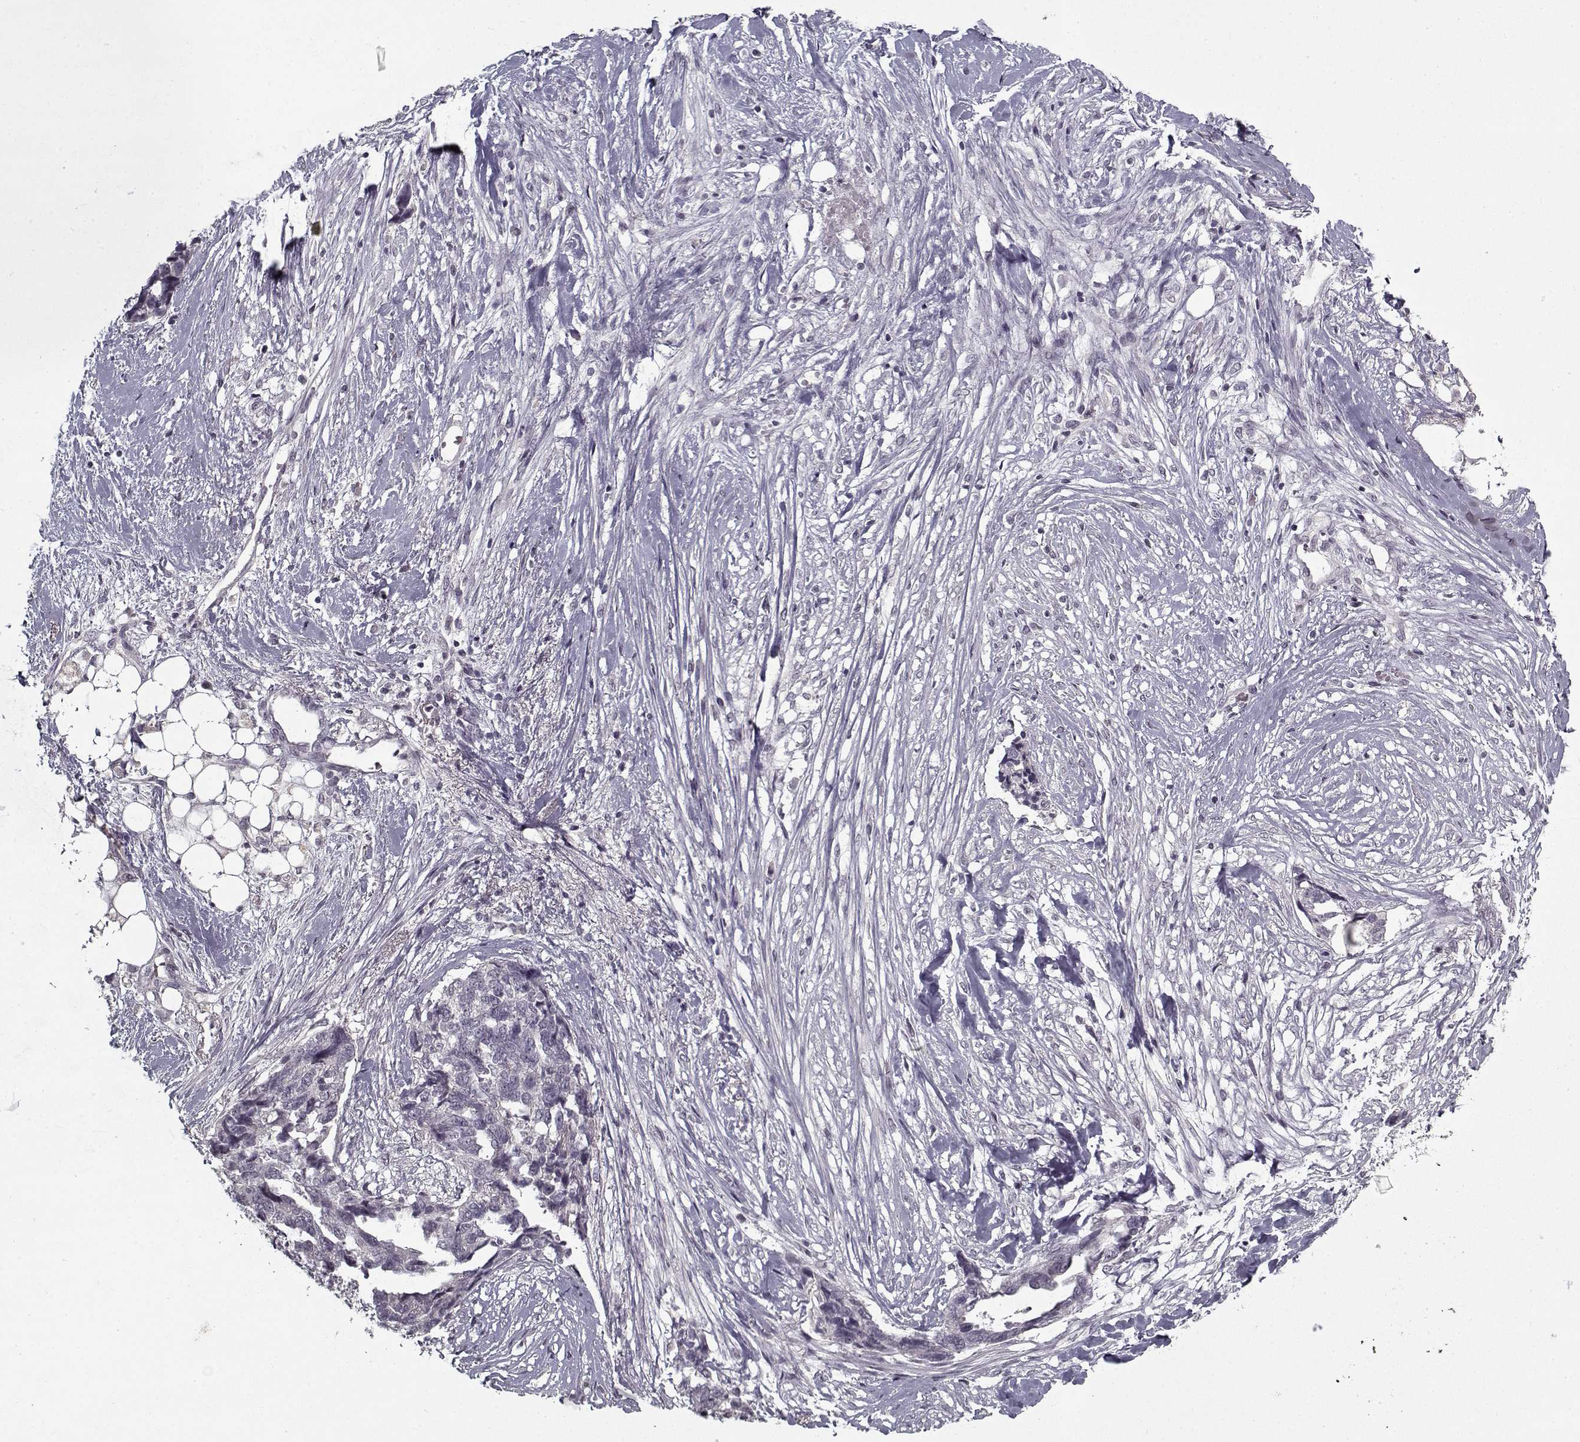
{"staining": {"intensity": "negative", "quantity": "none", "location": "none"}, "tissue": "ovarian cancer", "cell_type": "Tumor cells", "image_type": "cancer", "snomed": [{"axis": "morphology", "description": "Cystadenocarcinoma, serous, NOS"}, {"axis": "topography", "description": "Ovary"}], "caption": "Tumor cells show no significant staining in ovarian serous cystadenocarcinoma.", "gene": "LAMA2", "patient": {"sex": "female", "age": 69}}